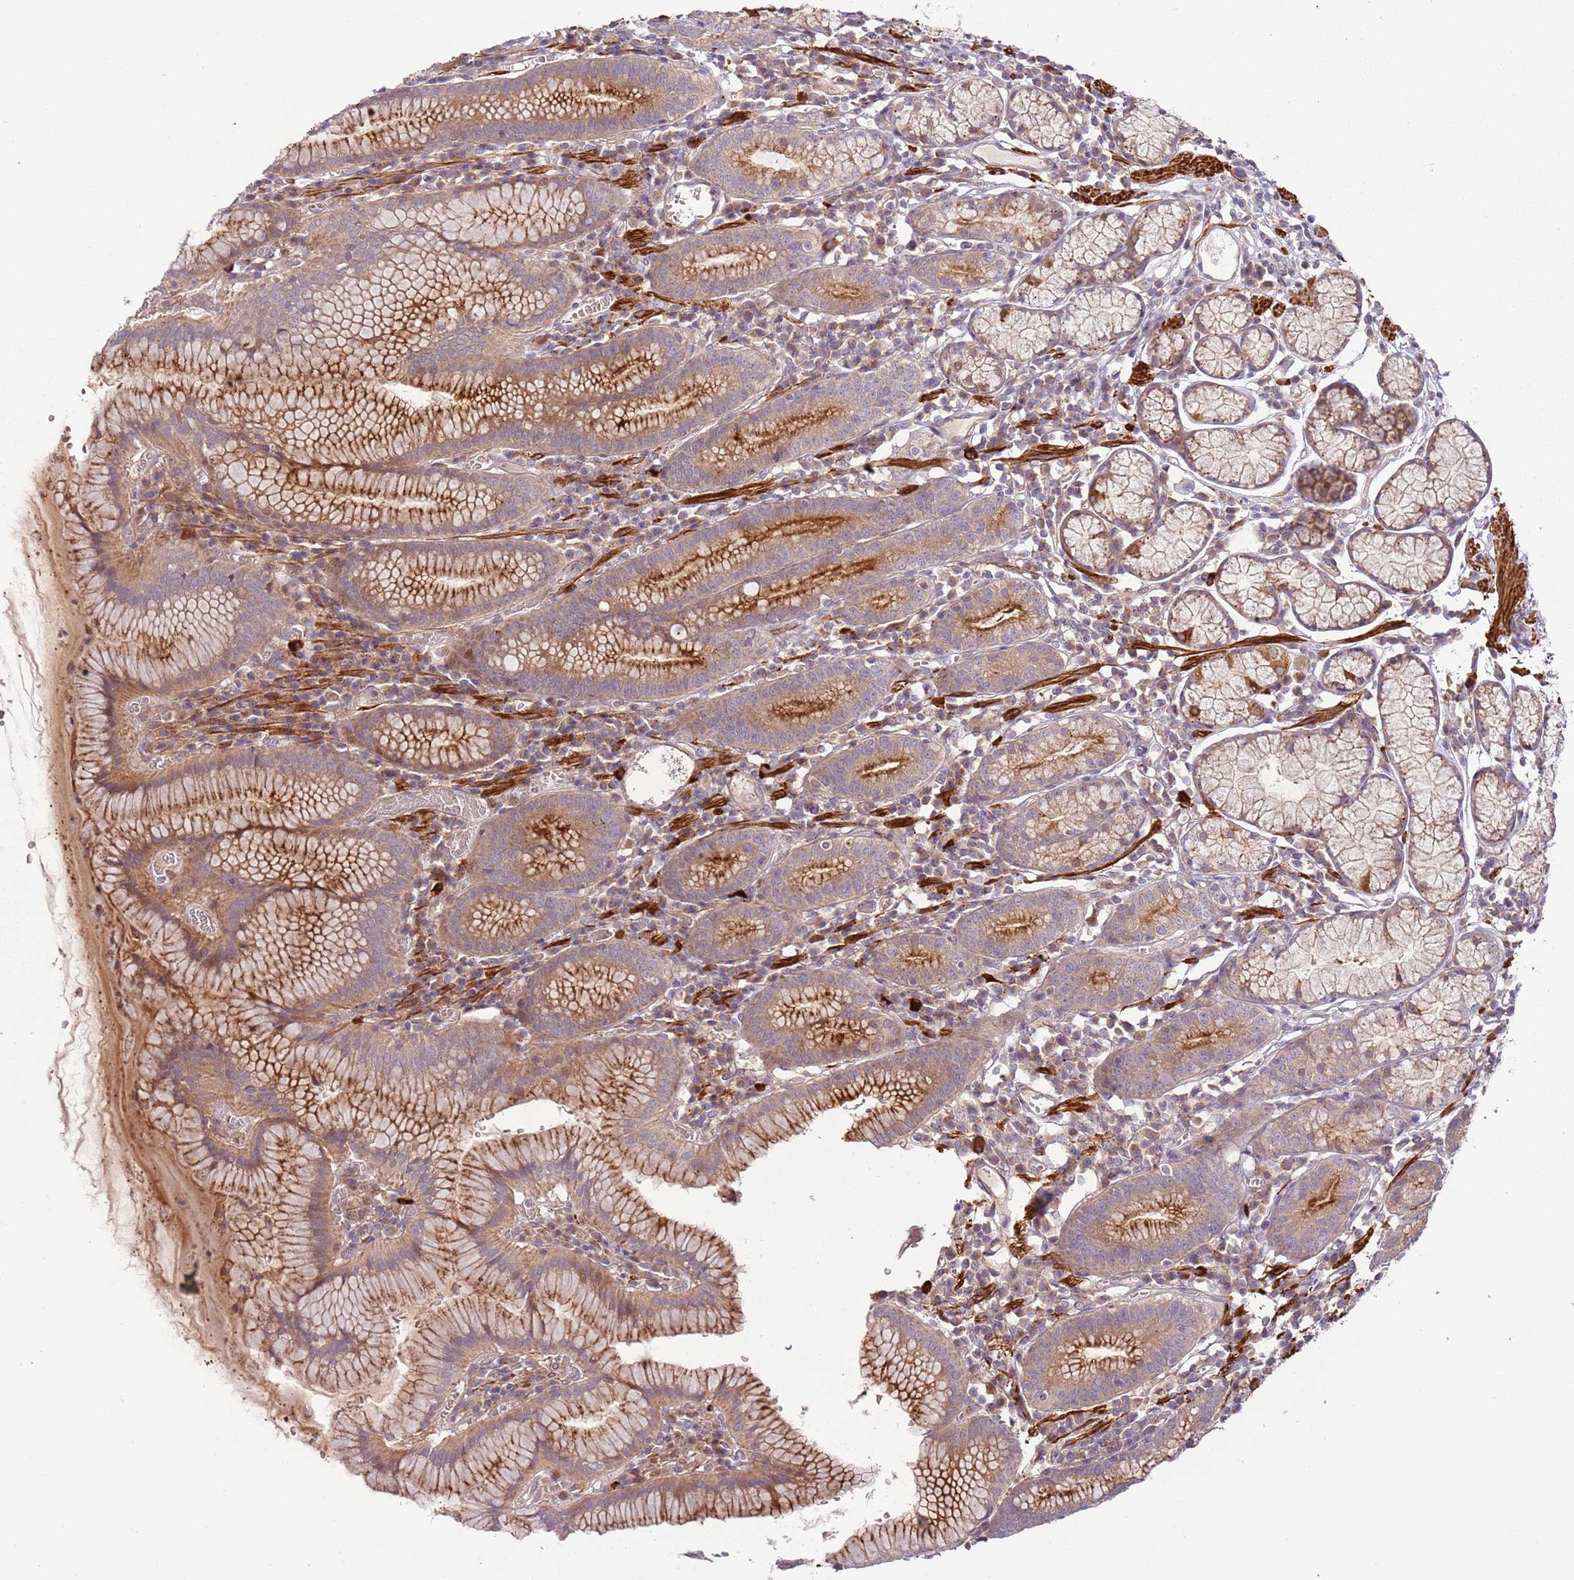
{"staining": {"intensity": "moderate", "quantity": "25%-75%", "location": "cytoplasmic/membranous"}, "tissue": "stomach", "cell_type": "Glandular cells", "image_type": "normal", "snomed": [{"axis": "morphology", "description": "Normal tissue, NOS"}, {"axis": "topography", "description": "Stomach"}], "caption": "Stomach stained with immunohistochemistry shows moderate cytoplasmic/membranous expression in approximately 25%-75% of glandular cells. (brown staining indicates protein expression, while blue staining denotes nuclei).", "gene": "RNF128", "patient": {"sex": "male", "age": 55}}